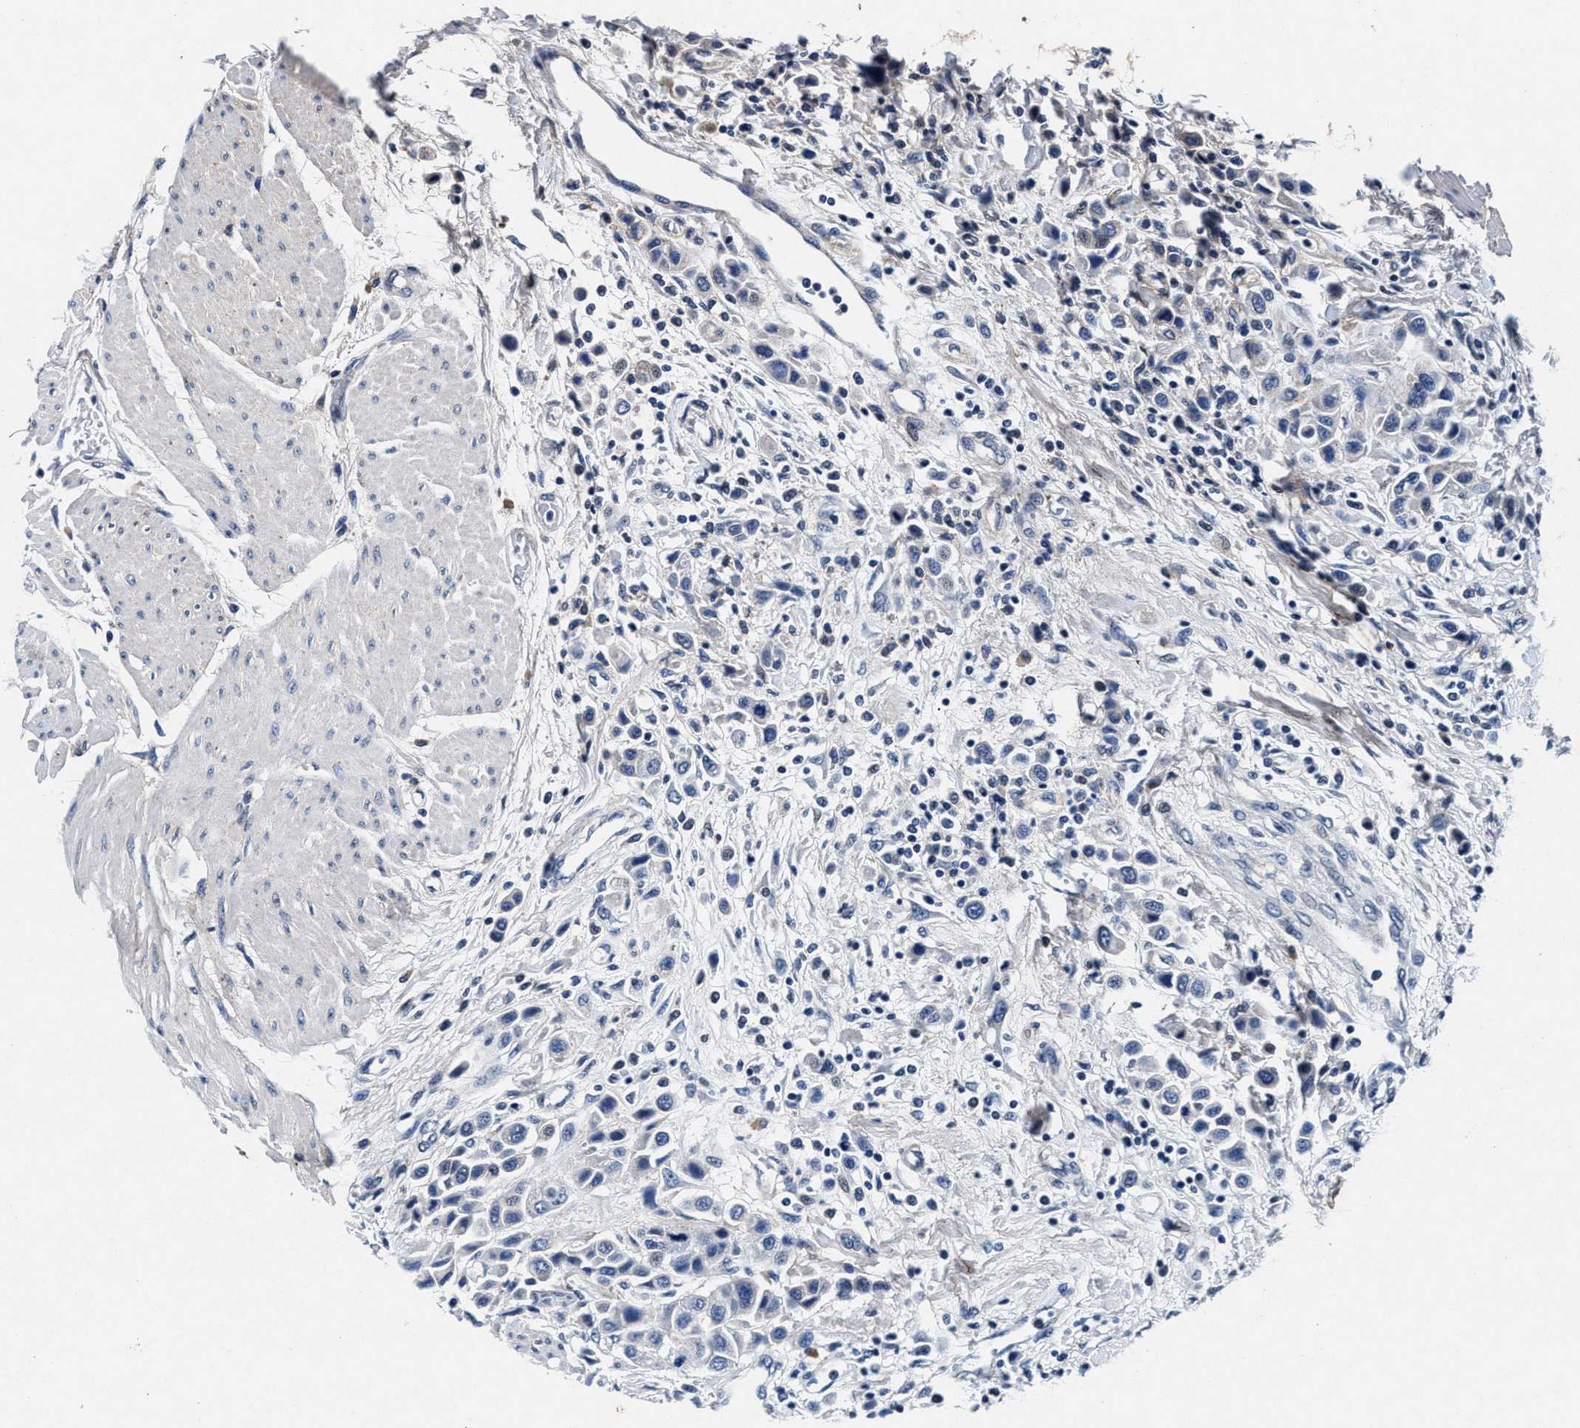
{"staining": {"intensity": "negative", "quantity": "none", "location": "none"}, "tissue": "urothelial cancer", "cell_type": "Tumor cells", "image_type": "cancer", "snomed": [{"axis": "morphology", "description": "Urothelial carcinoma, High grade"}, {"axis": "topography", "description": "Urinary bladder"}], "caption": "There is no significant expression in tumor cells of urothelial cancer.", "gene": "SLC8A1", "patient": {"sex": "male", "age": 50}}